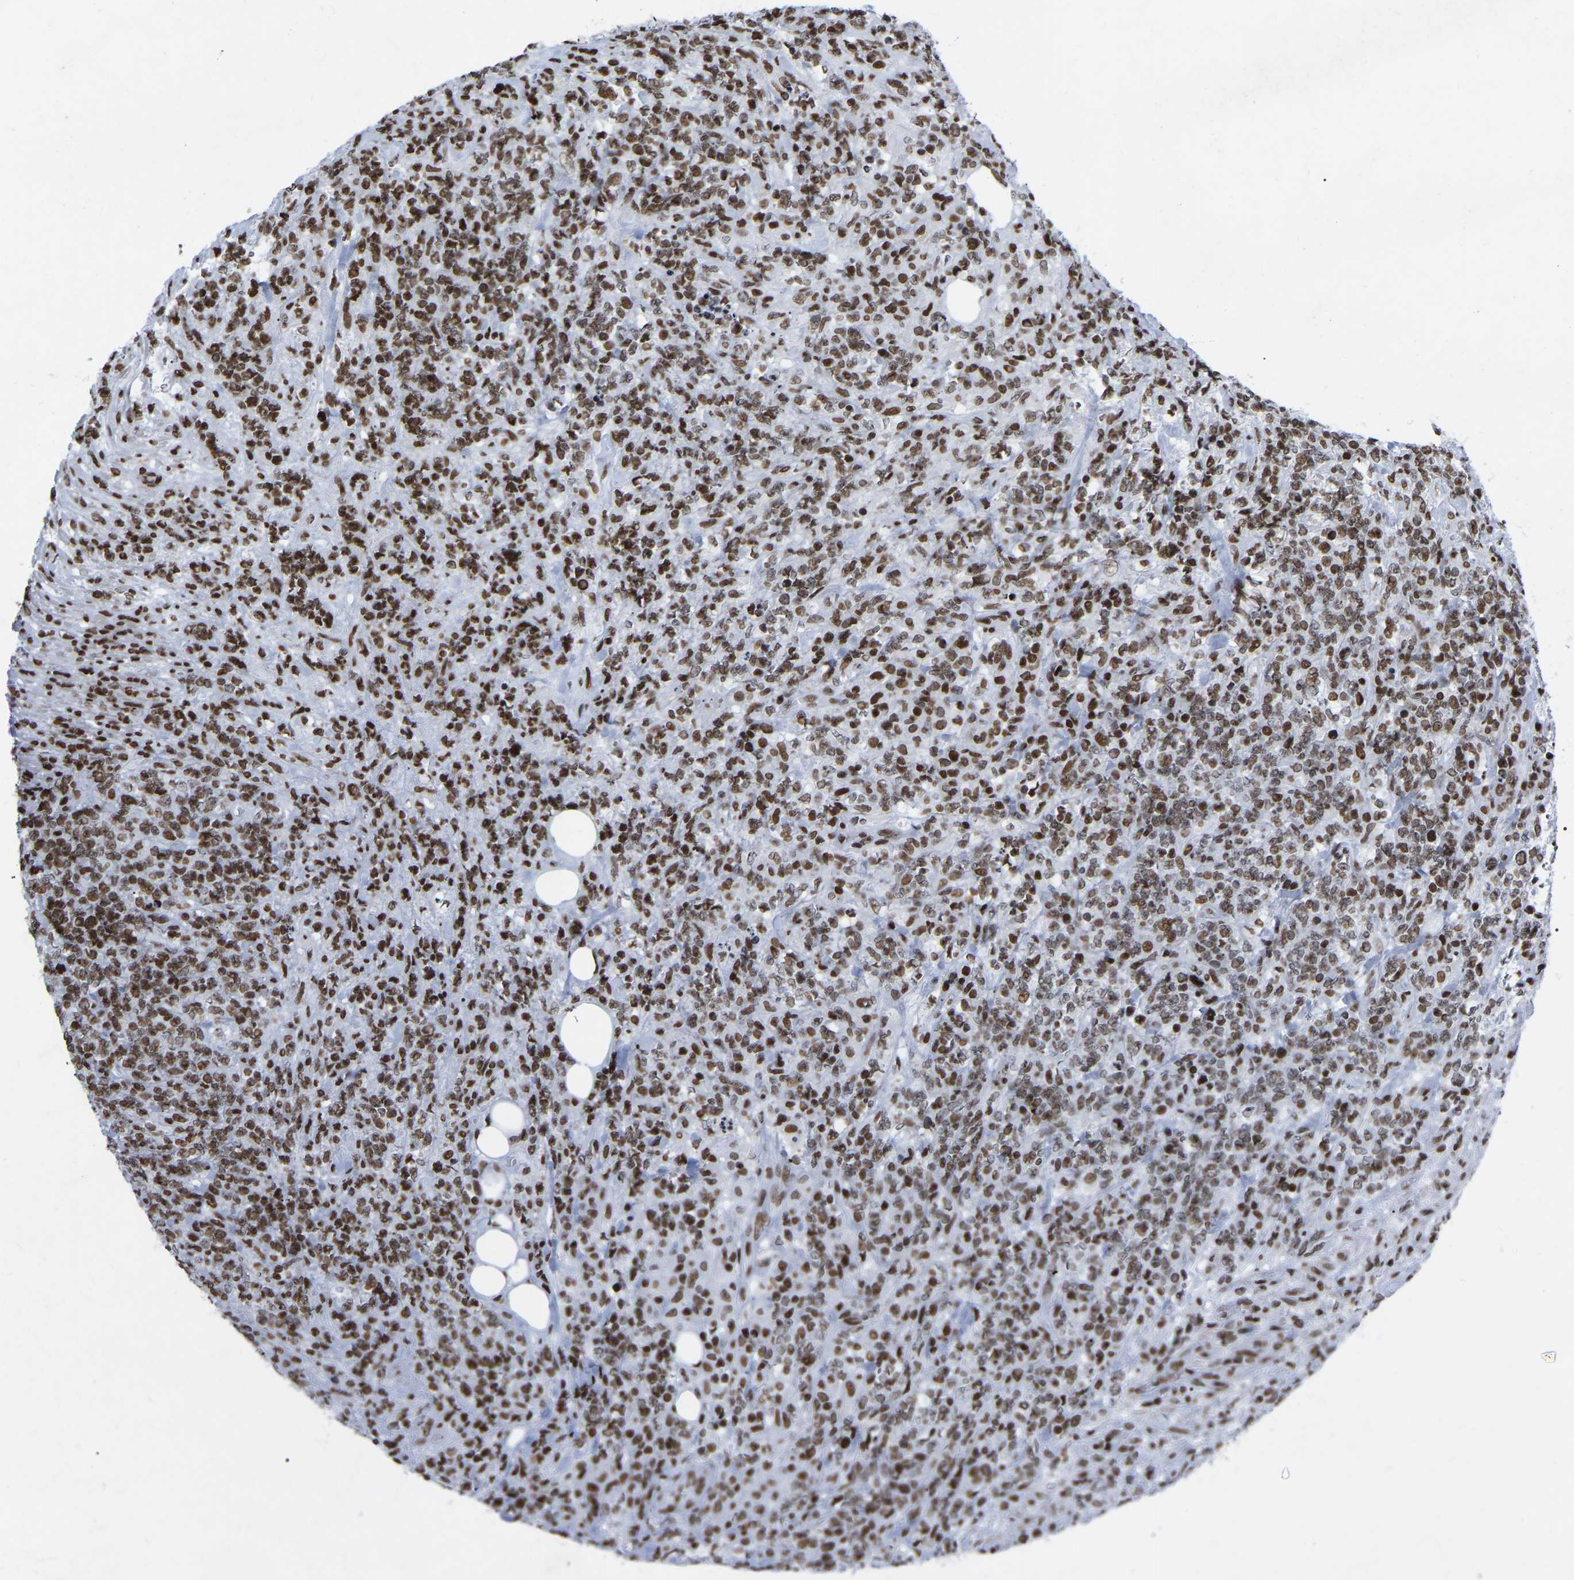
{"staining": {"intensity": "moderate", "quantity": ">75%", "location": "nuclear"}, "tissue": "lymphoma", "cell_type": "Tumor cells", "image_type": "cancer", "snomed": [{"axis": "morphology", "description": "Malignant lymphoma, non-Hodgkin's type, High grade"}, {"axis": "topography", "description": "Soft tissue"}], "caption": "Moderate nuclear protein expression is identified in about >75% of tumor cells in malignant lymphoma, non-Hodgkin's type (high-grade). Ihc stains the protein of interest in brown and the nuclei are stained blue.", "gene": "PRCC", "patient": {"sex": "male", "age": 18}}